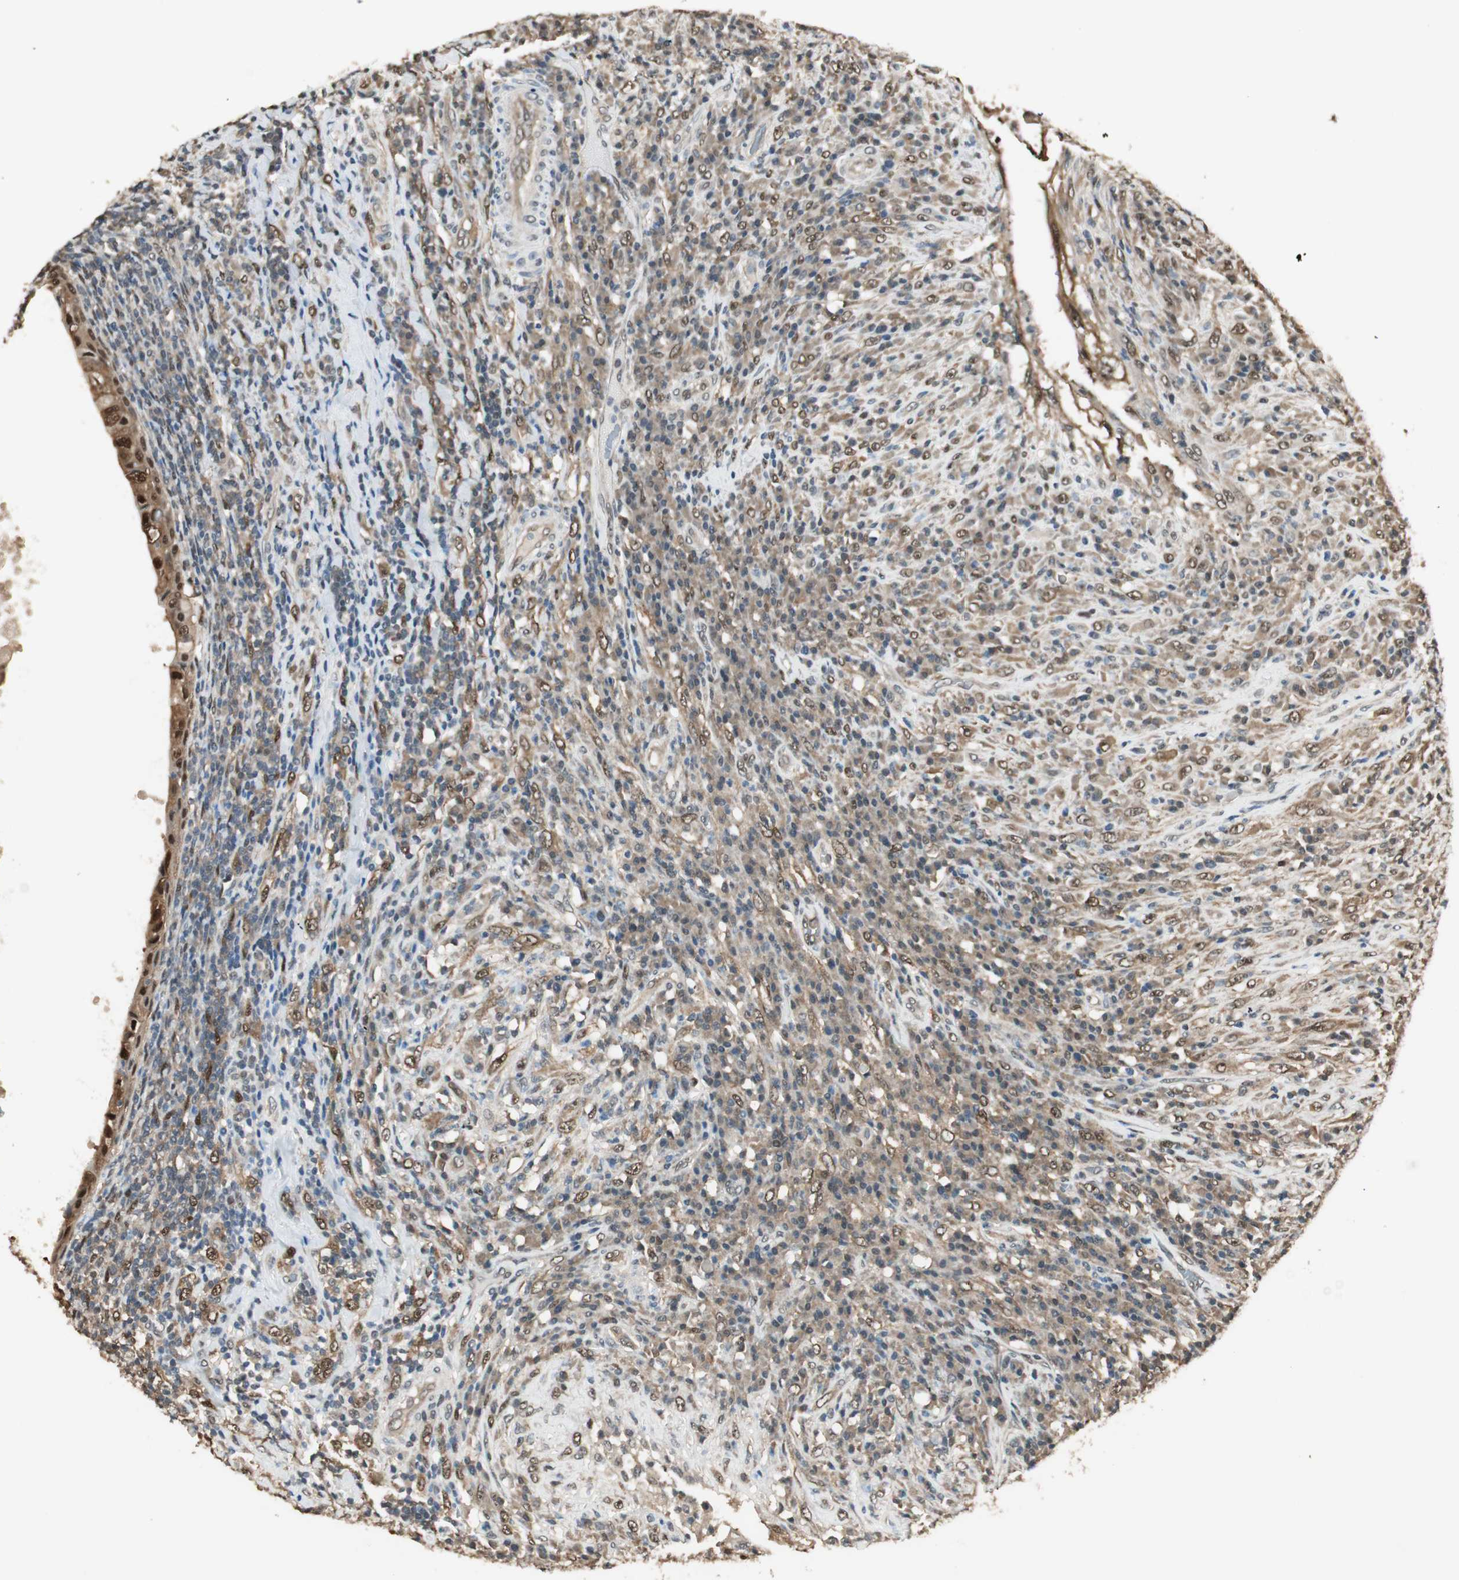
{"staining": {"intensity": "moderate", "quantity": ">75%", "location": "cytoplasmic/membranous"}, "tissue": "testis cancer", "cell_type": "Tumor cells", "image_type": "cancer", "snomed": [{"axis": "morphology", "description": "Necrosis, NOS"}, {"axis": "morphology", "description": "Carcinoma, Embryonal, NOS"}, {"axis": "topography", "description": "Testis"}], "caption": "Immunohistochemical staining of embryonal carcinoma (testis) reveals medium levels of moderate cytoplasmic/membranous positivity in approximately >75% of tumor cells. (Brightfield microscopy of DAB IHC at high magnification).", "gene": "USP5", "patient": {"sex": "male", "age": 19}}